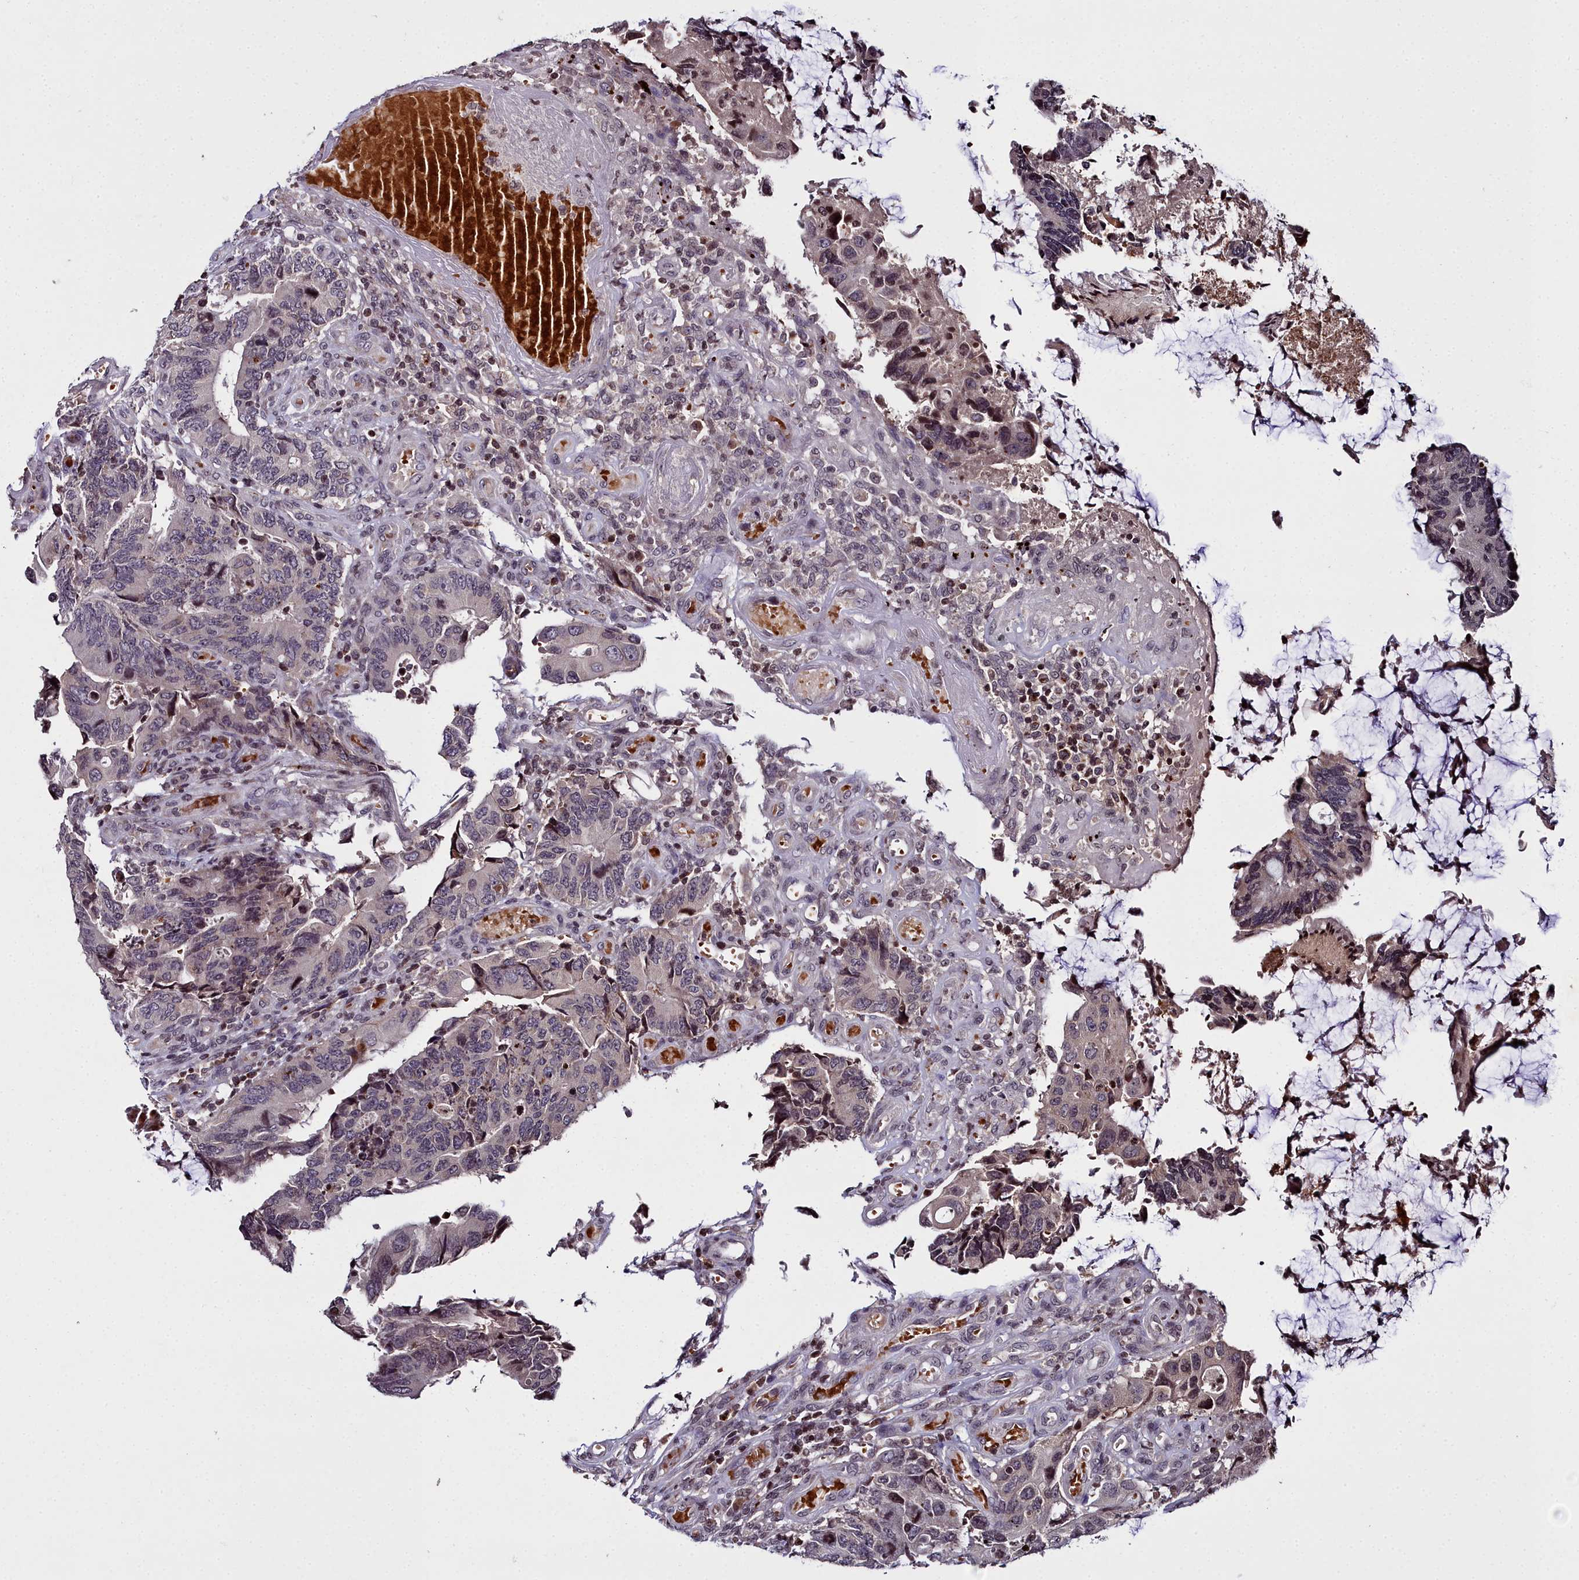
{"staining": {"intensity": "weak", "quantity": "<25%", "location": "nuclear"}, "tissue": "colorectal cancer", "cell_type": "Tumor cells", "image_type": "cancer", "snomed": [{"axis": "morphology", "description": "Adenocarcinoma, NOS"}, {"axis": "topography", "description": "Colon"}], "caption": "This histopathology image is of colorectal cancer (adenocarcinoma) stained with IHC to label a protein in brown with the nuclei are counter-stained blue. There is no staining in tumor cells.", "gene": "FZD4", "patient": {"sex": "male", "age": 87}}